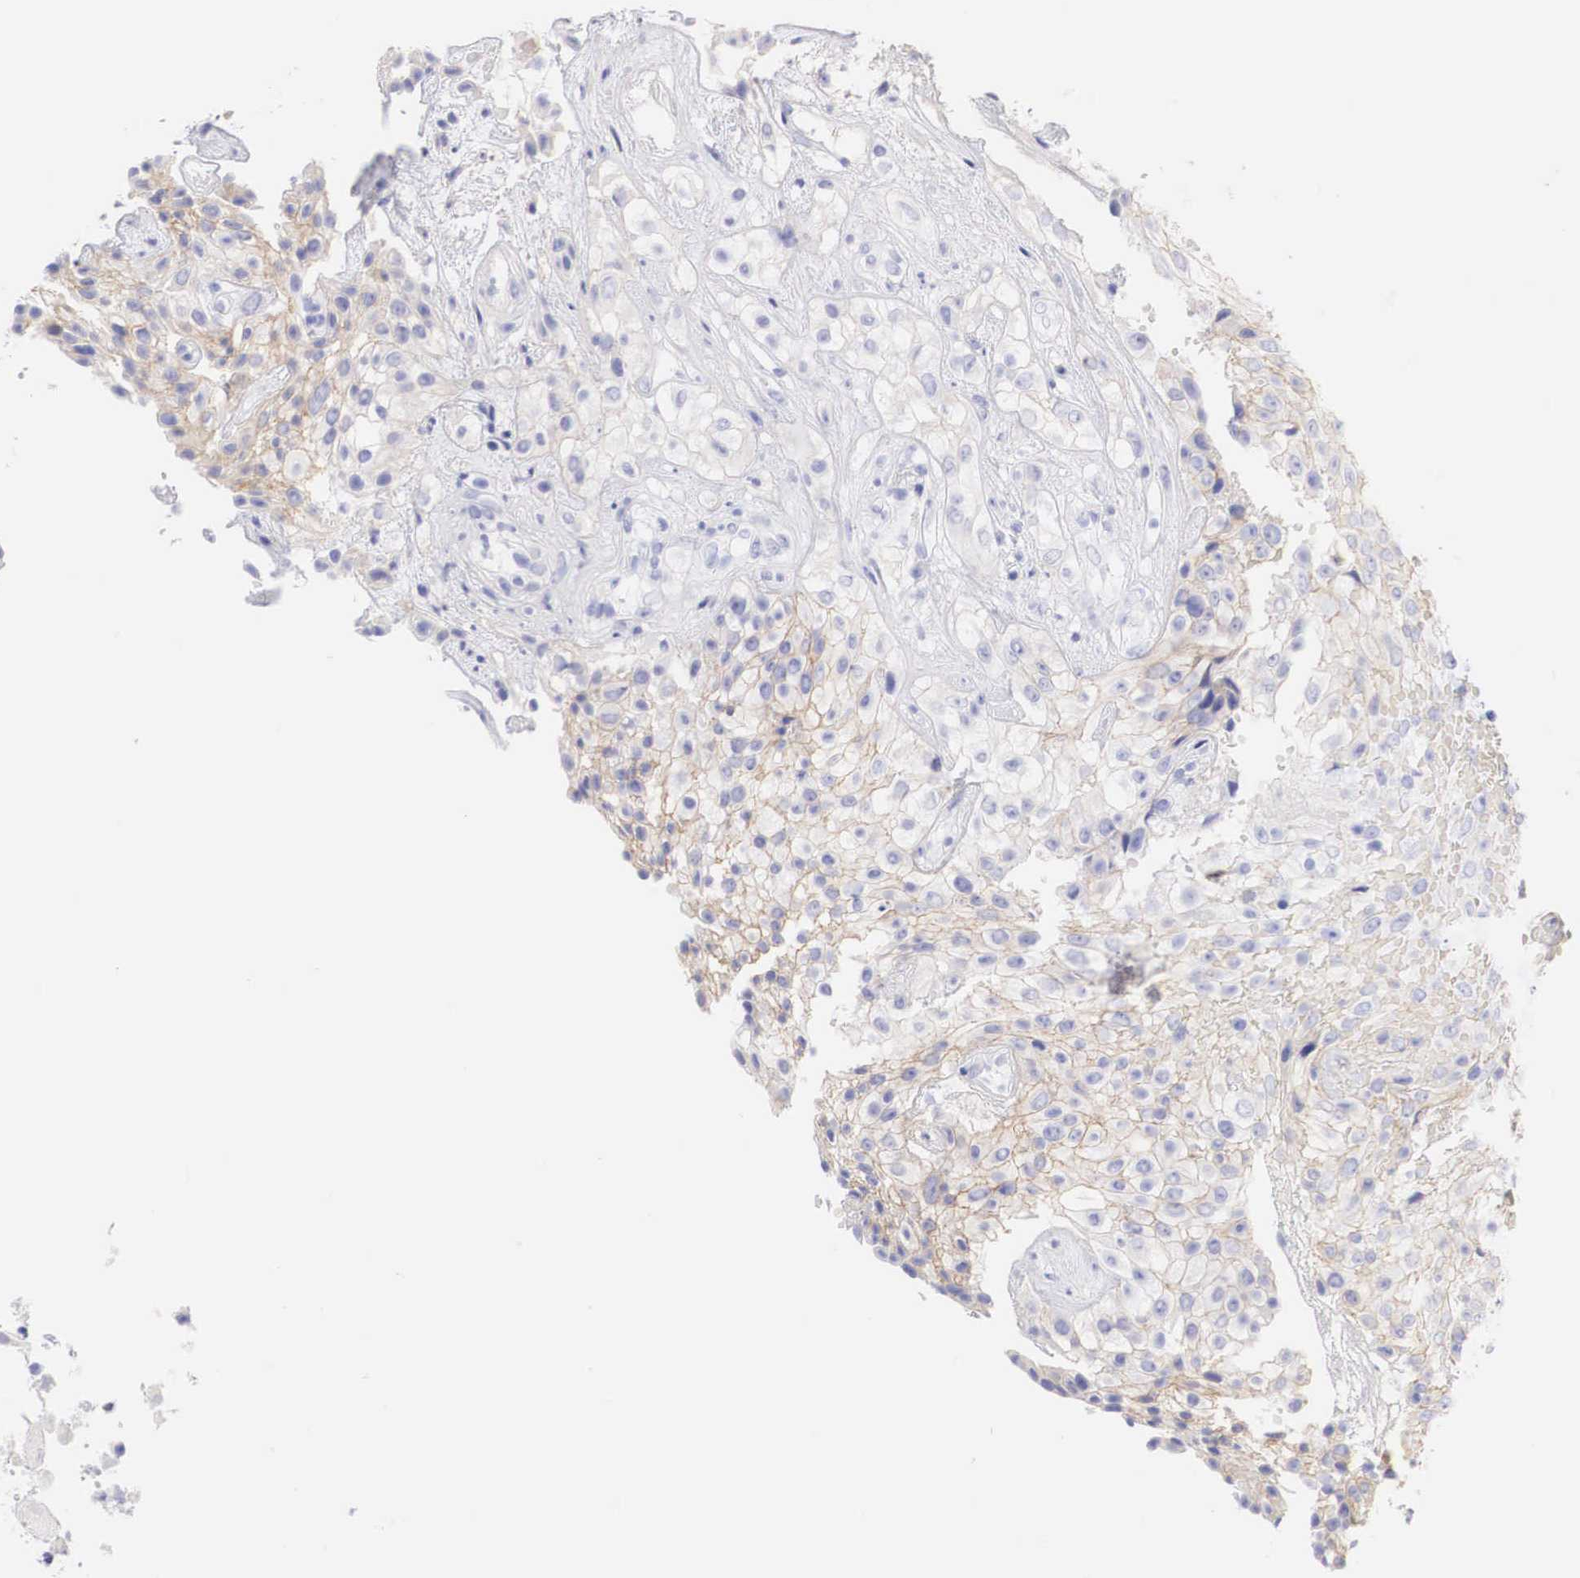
{"staining": {"intensity": "weak", "quantity": "25%-75%", "location": "cytoplasmic/membranous"}, "tissue": "urothelial cancer", "cell_type": "Tumor cells", "image_type": "cancer", "snomed": [{"axis": "morphology", "description": "Urothelial carcinoma, High grade"}, {"axis": "topography", "description": "Urinary bladder"}], "caption": "A brown stain highlights weak cytoplasmic/membranous expression of a protein in high-grade urothelial carcinoma tumor cells. (Stains: DAB in brown, nuclei in blue, Microscopy: brightfield microscopy at high magnification).", "gene": "ERBB2", "patient": {"sex": "male", "age": 56}}